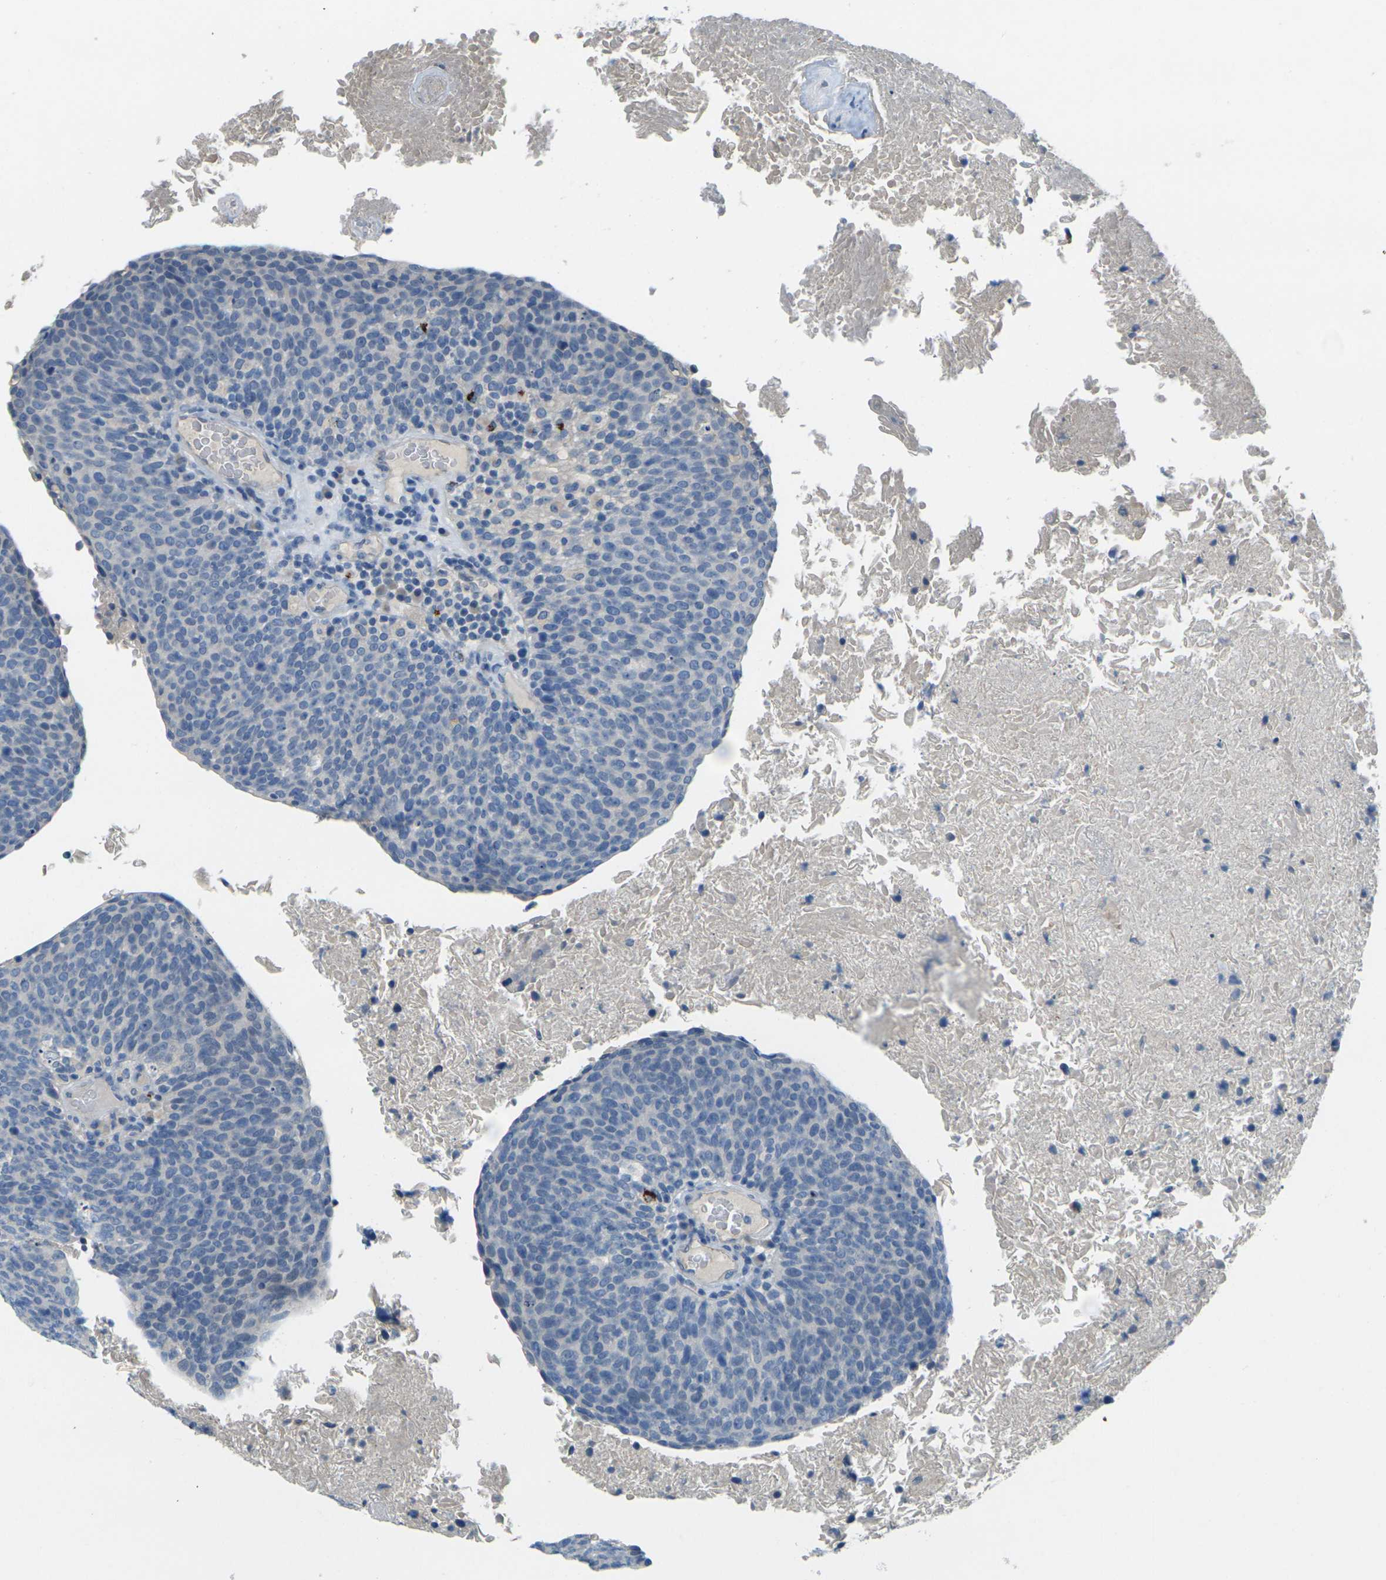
{"staining": {"intensity": "negative", "quantity": "none", "location": "none"}, "tissue": "head and neck cancer", "cell_type": "Tumor cells", "image_type": "cancer", "snomed": [{"axis": "morphology", "description": "Squamous cell carcinoma, NOS"}, {"axis": "morphology", "description": "Squamous cell carcinoma, metastatic, NOS"}, {"axis": "topography", "description": "Lymph node"}, {"axis": "topography", "description": "Head-Neck"}], "caption": "Tumor cells show no significant positivity in head and neck cancer (metastatic squamous cell carcinoma).", "gene": "CYP2C8", "patient": {"sex": "male", "age": 62}}